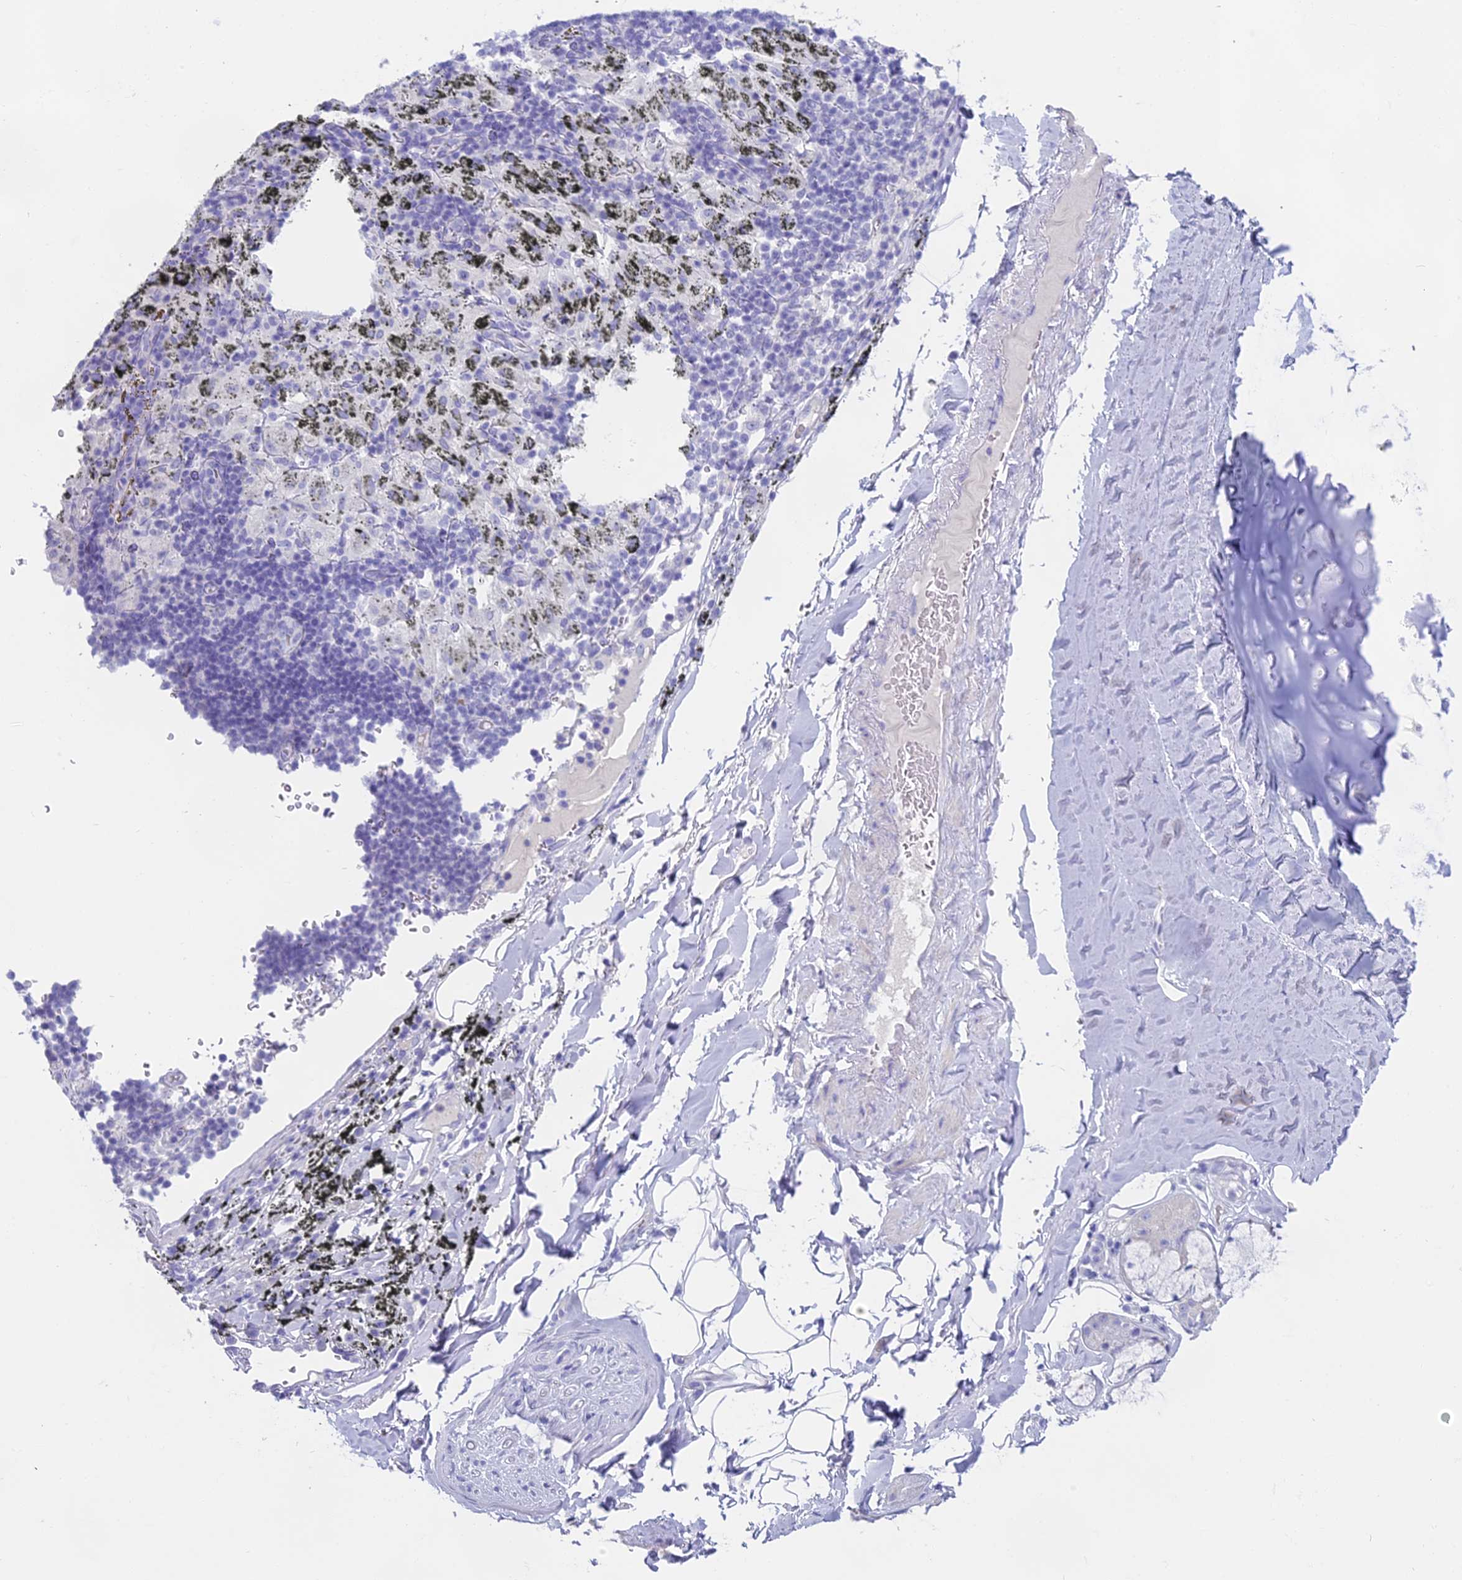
{"staining": {"intensity": "negative", "quantity": "none", "location": "none"}, "tissue": "adipose tissue", "cell_type": "Adipocytes", "image_type": "normal", "snomed": [{"axis": "morphology", "description": "Normal tissue, NOS"}, {"axis": "topography", "description": "Lymph node"}, {"axis": "topography", "description": "Bronchus"}], "caption": "Adipocytes are negative for brown protein staining in normal adipose tissue. The staining was performed using DAB to visualize the protein expression in brown, while the nuclei were stained in blue with hematoxylin (Magnification: 20x).", "gene": "UNC80", "patient": {"sex": "male", "age": 63}}